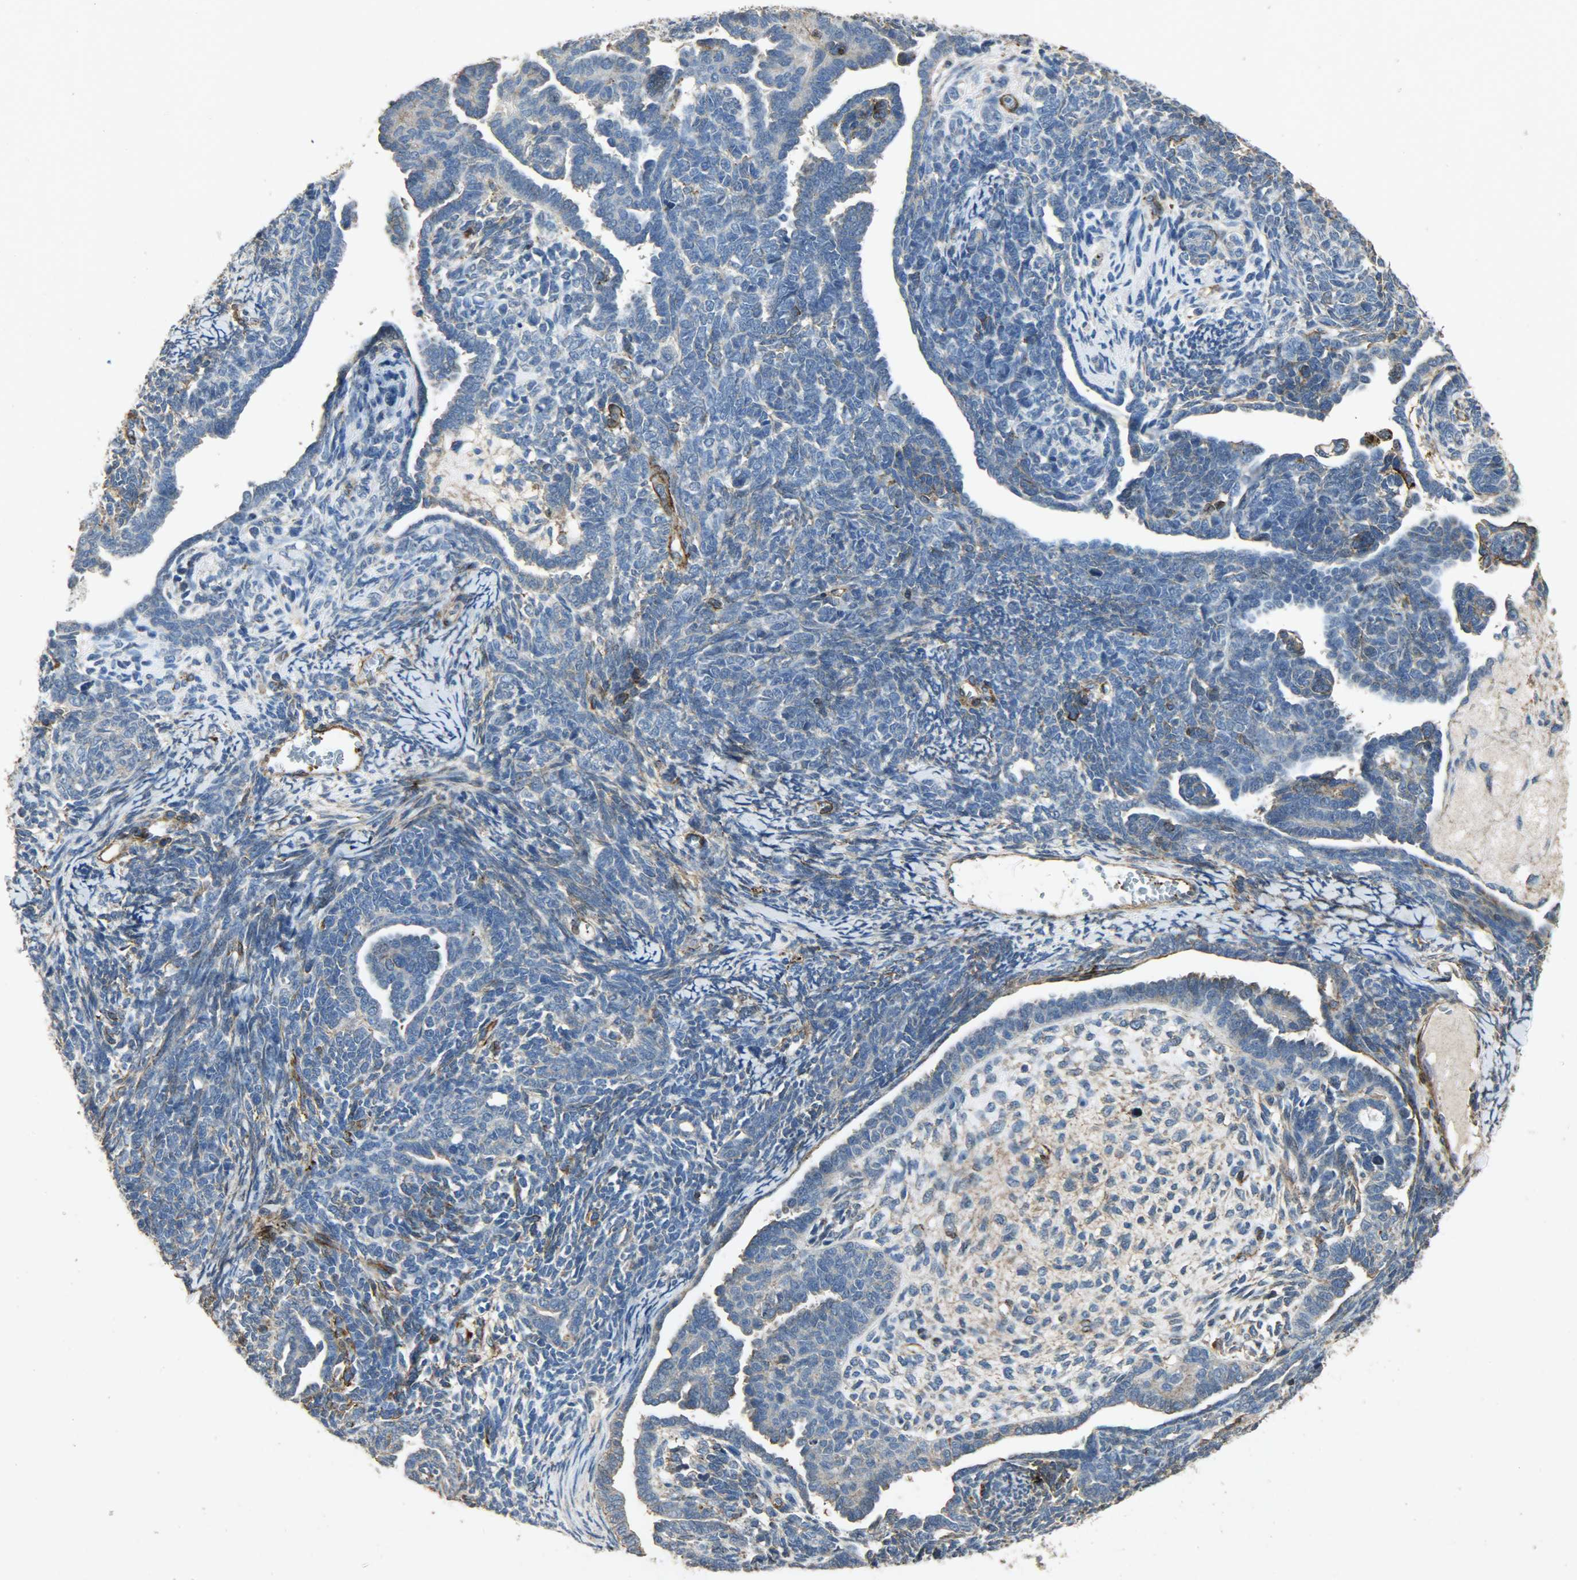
{"staining": {"intensity": "negative", "quantity": "none", "location": "none"}, "tissue": "endometrial cancer", "cell_type": "Tumor cells", "image_type": "cancer", "snomed": [{"axis": "morphology", "description": "Neoplasm, malignant, NOS"}, {"axis": "topography", "description": "Endometrium"}], "caption": "A high-resolution micrograph shows IHC staining of endometrial cancer, which exhibits no significant staining in tumor cells.", "gene": "TPM4", "patient": {"sex": "female", "age": 74}}